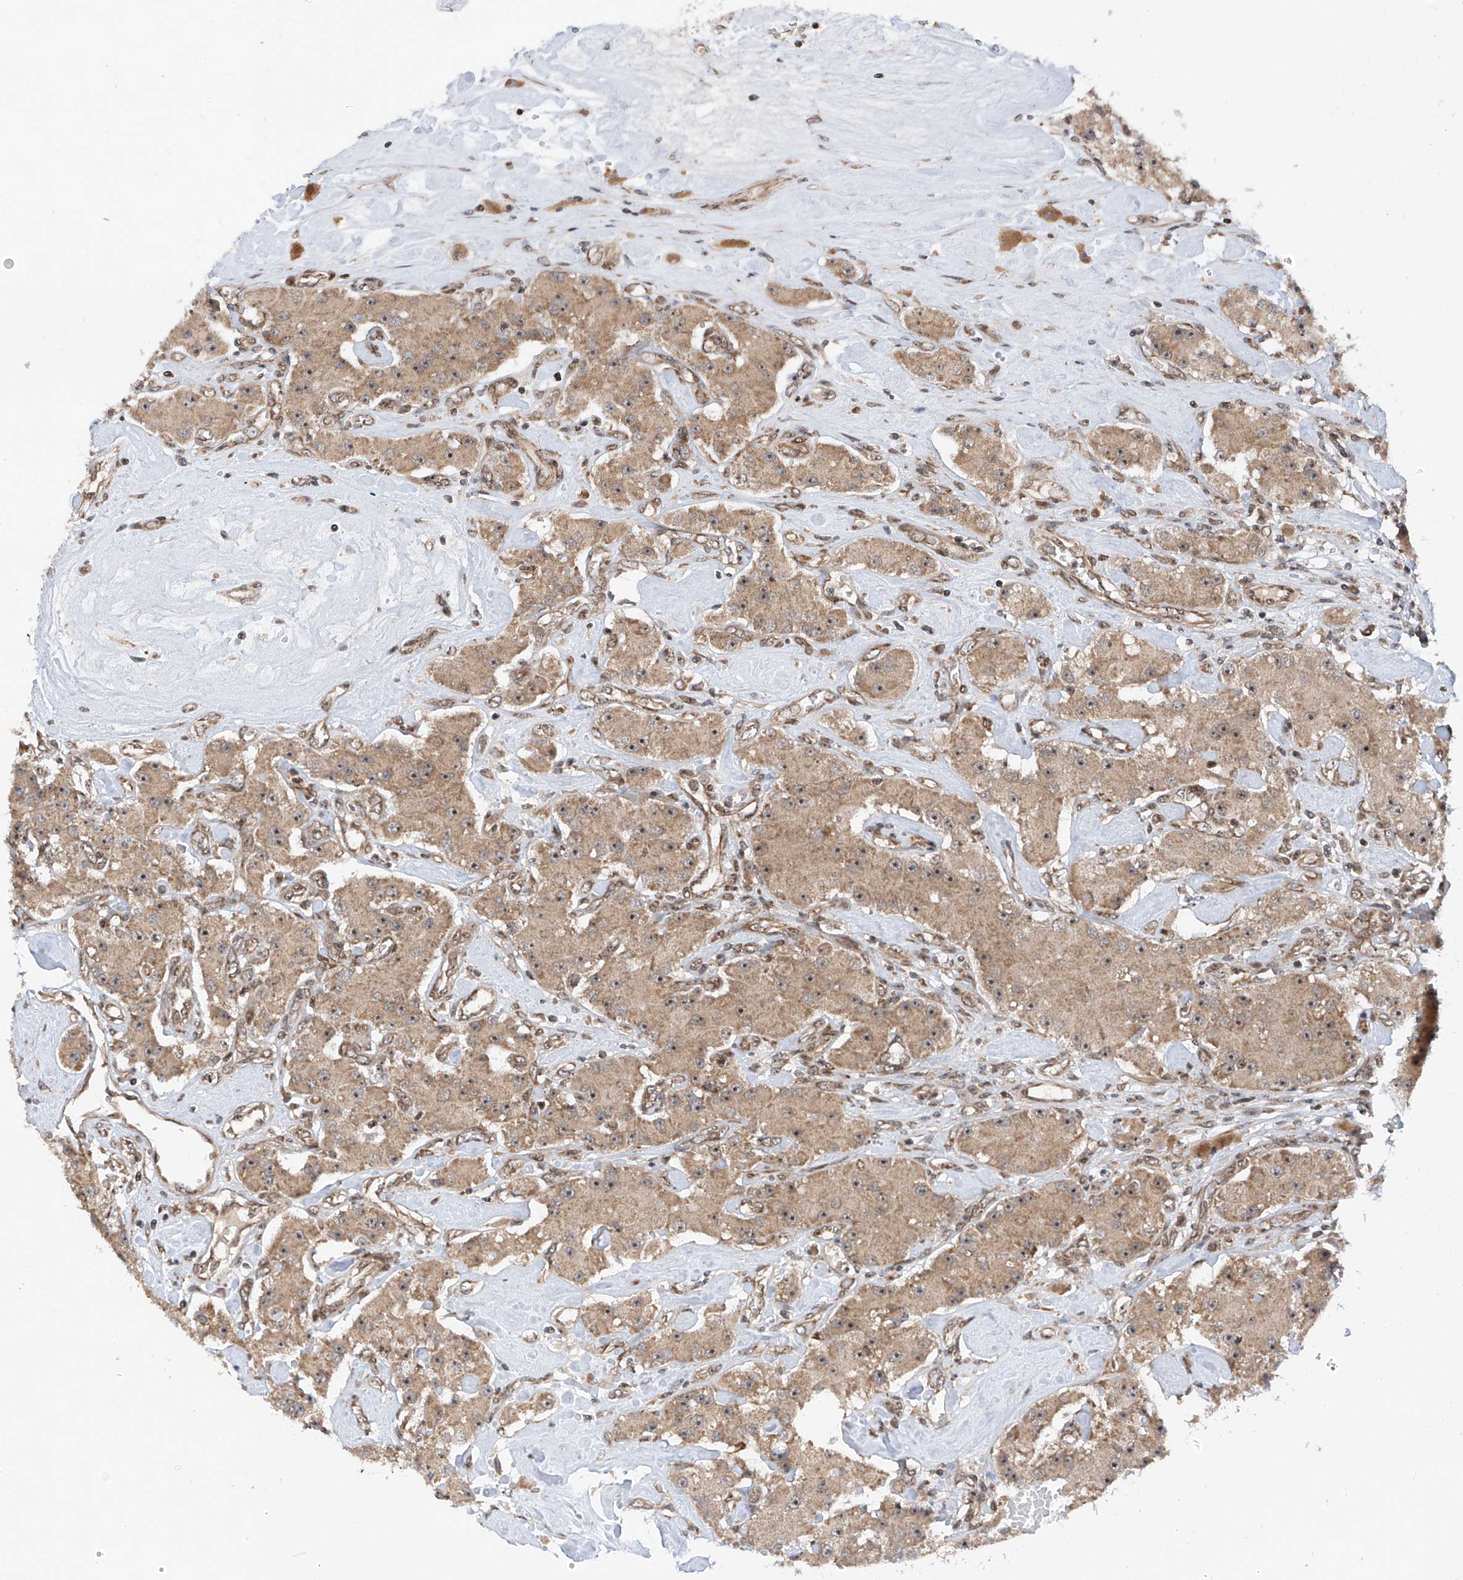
{"staining": {"intensity": "moderate", "quantity": "25%-75%", "location": "cytoplasmic/membranous,nuclear"}, "tissue": "carcinoid", "cell_type": "Tumor cells", "image_type": "cancer", "snomed": [{"axis": "morphology", "description": "Carcinoid, malignant, NOS"}, {"axis": "topography", "description": "Pancreas"}], "caption": "Protein staining shows moderate cytoplasmic/membranous and nuclear expression in about 25%-75% of tumor cells in carcinoid. The protein of interest is stained brown, and the nuclei are stained in blue (DAB (3,3'-diaminobenzidine) IHC with brightfield microscopy, high magnification).", "gene": "C1orf131", "patient": {"sex": "male", "age": 41}}